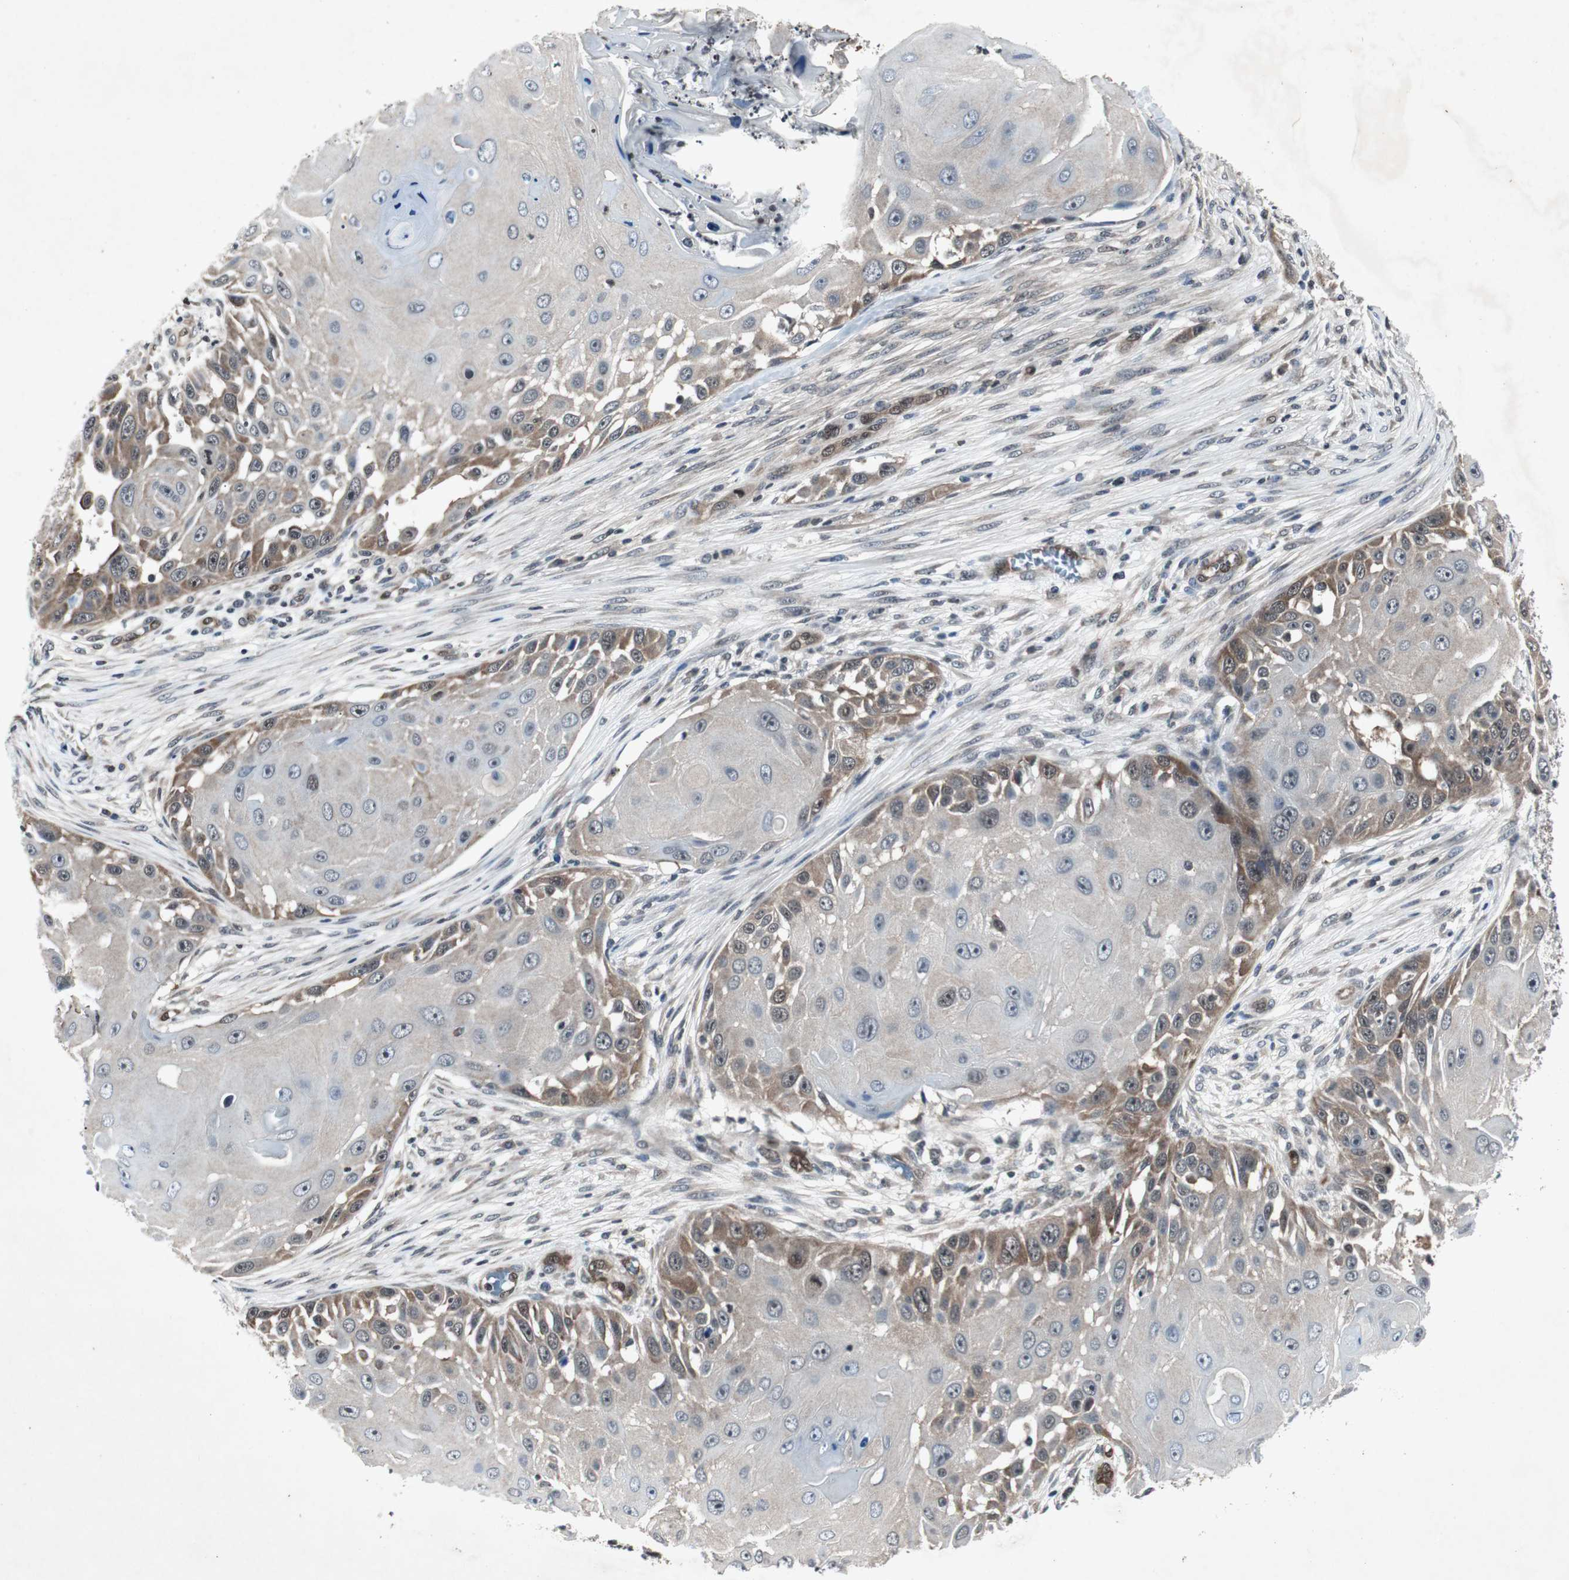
{"staining": {"intensity": "weak", "quantity": "<25%", "location": "cytoplasmic/membranous"}, "tissue": "skin cancer", "cell_type": "Tumor cells", "image_type": "cancer", "snomed": [{"axis": "morphology", "description": "Squamous cell carcinoma, NOS"}, {"axis": "topography", "description": "Skin"}], "caption": "Image shows no protein staining in tumor cells of skin cancer (squamous cell carcinoma) tissue.", "gene": "SMAD1", "patient": {"sex": "female", "age": 44}}